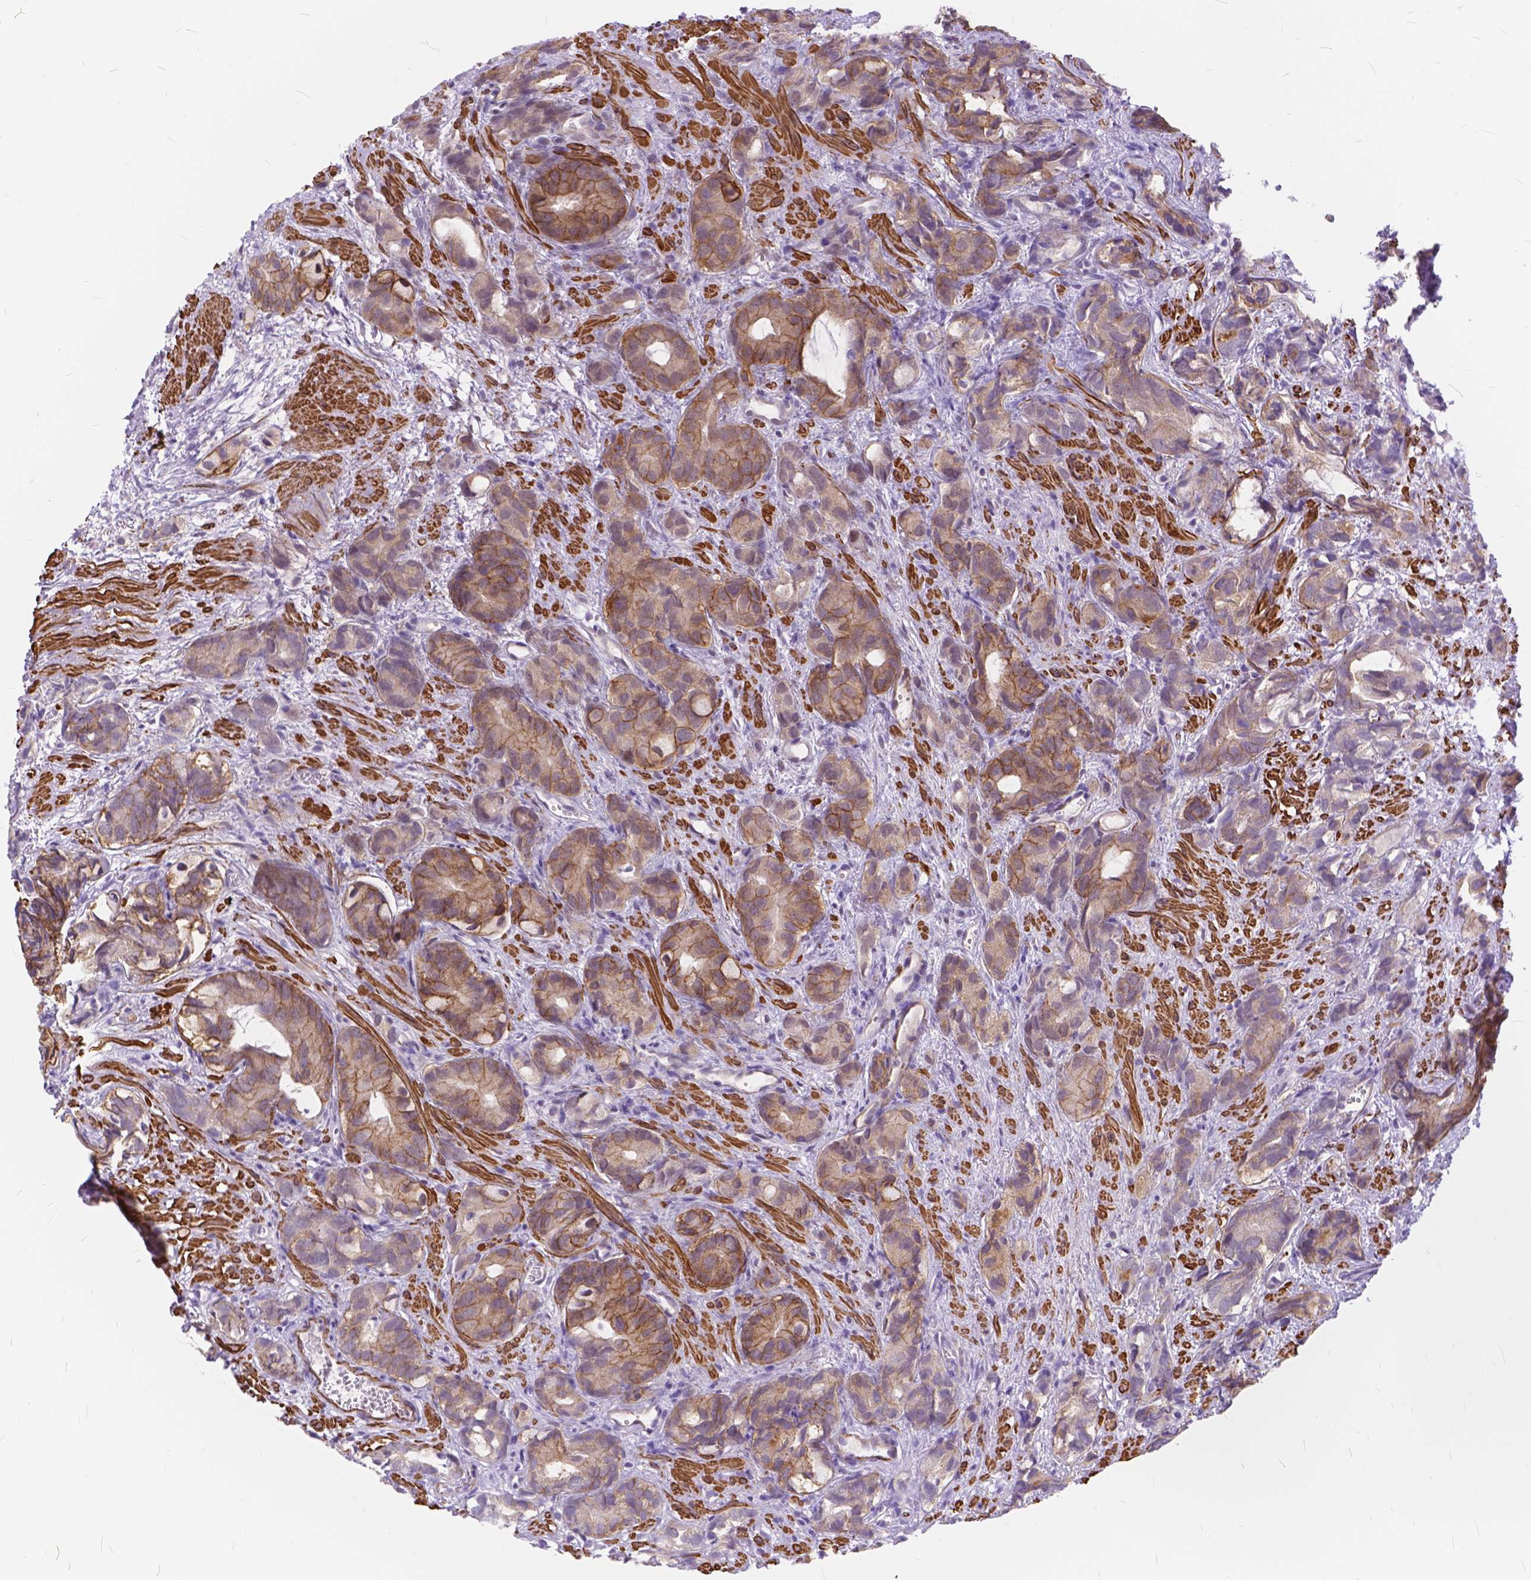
{"staining": {"intensity": "moderate", "quantity": ">75%", "location": "cytoplasmic/membranous"}, "tissue": "prostate cancer", "cell_type": "Tumor cells", "image_type": "cancer", "snomed": [{"axis": "morphology", "description": "Adenocarcinoma, High grade"}, {"axis": "topography", "description": "Prostate"}], "caption": "Brown immunohistochemical staining in prostate cancer displays moderate cytoplasmic/membranous staining in about >75% of tumor cells.", "gene": "MAN2C1", "patient": {"sex": "male", "age": 84}}